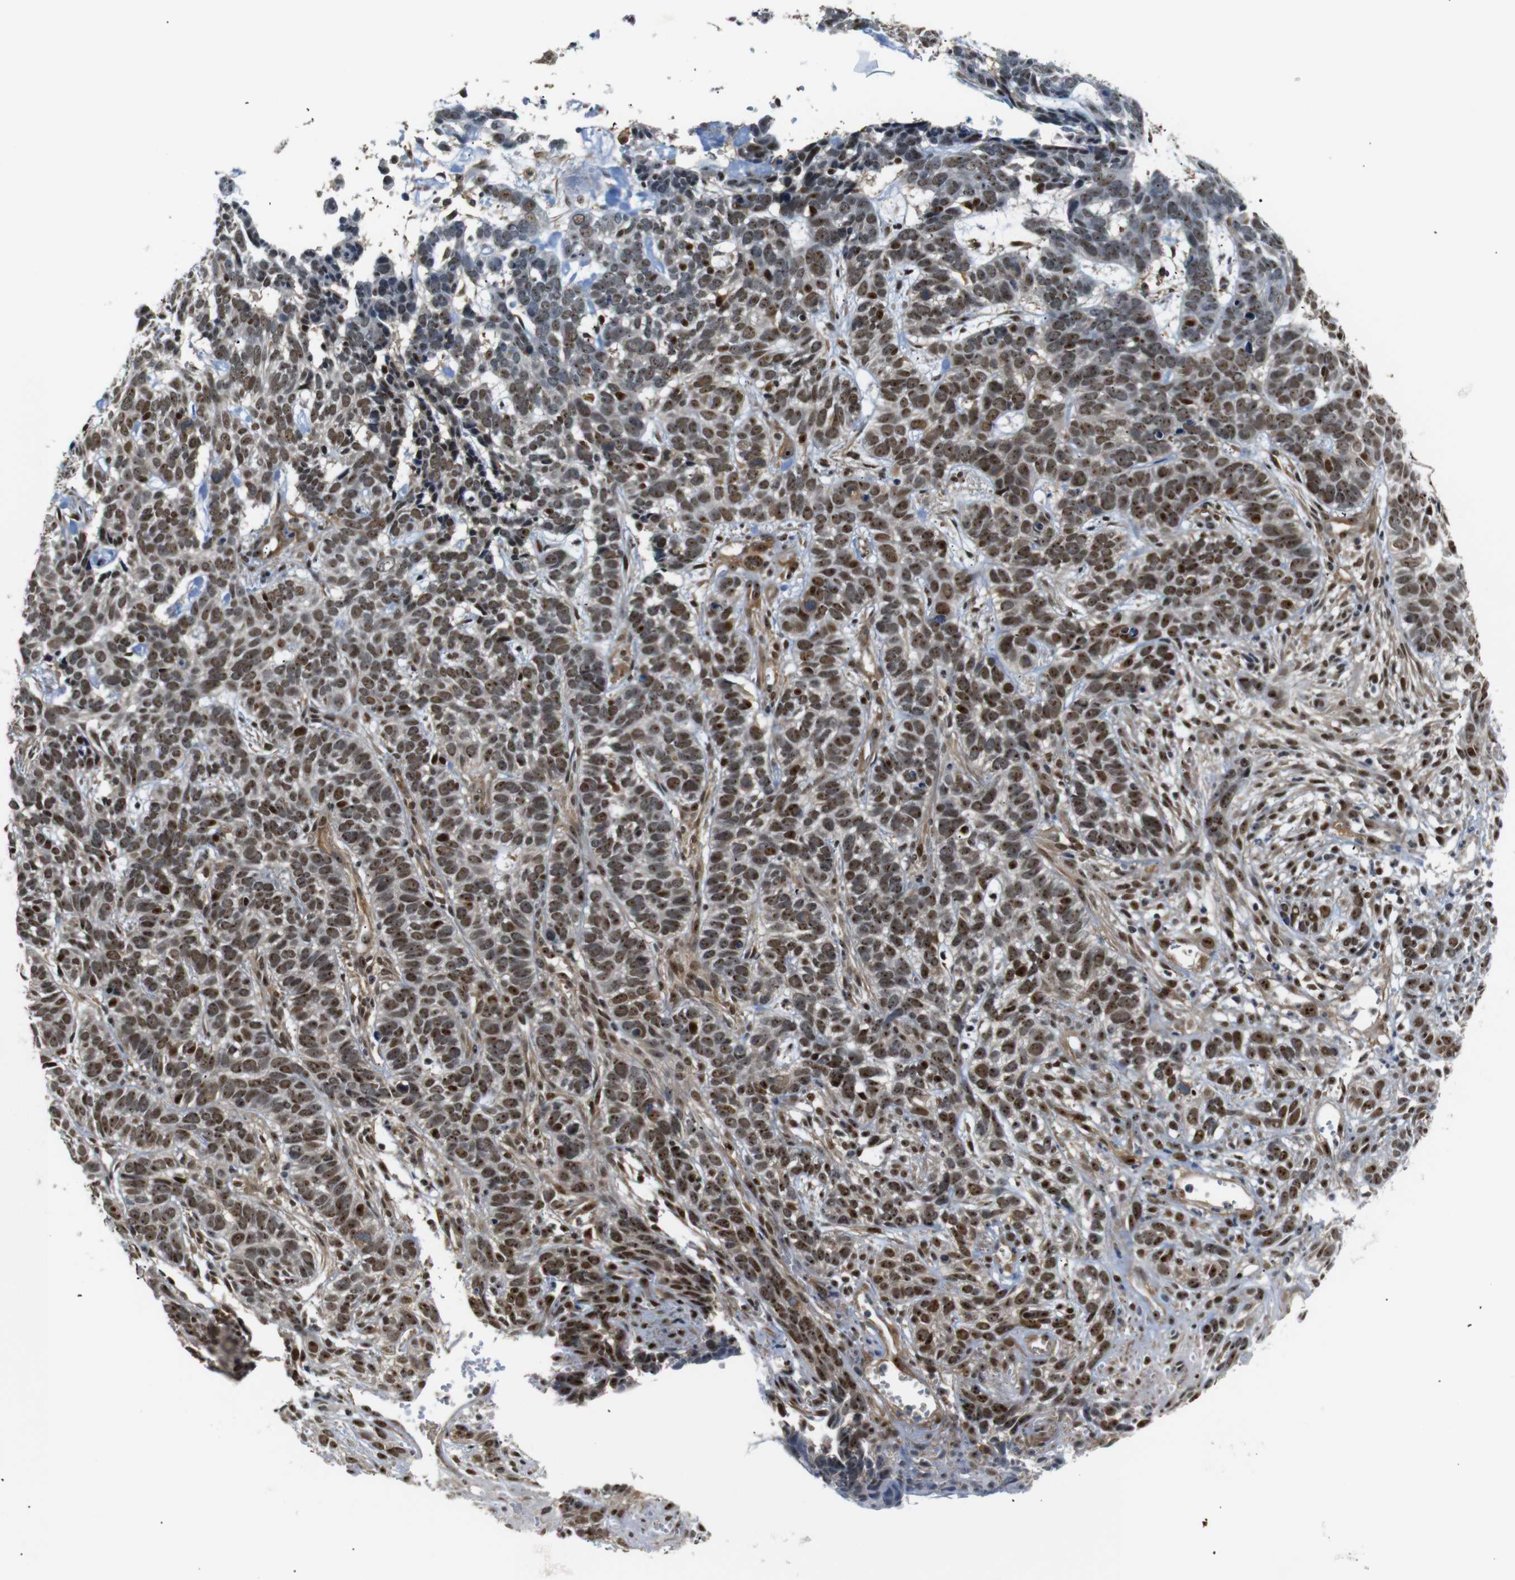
{"staining": {"intensity": "strong", "quantity": "25%-75%", "location": "nuclear"}, "tissue": "skin cancer", "cell_type": "Tumor cells", "image_type": "cancer", "snomed": [{"axis": "morphology", "description": "Basal cell carcinoma"}, {"axis": "topography", "description": "Skin"}], "caption": "Immunohistochemistry (IHC) (DAB) staining of skin basal cell carcinoma shows strong nuclear protein expression in about 25%-75% of tumor cells. Using DAB (3,3'-diaminobenzidine) (brown) and hematoxylin (blue) stains, captured at high magnification using brightfield microscopy.", "gene": "PARN", "patient": {"sex": "male", "age": 87}}